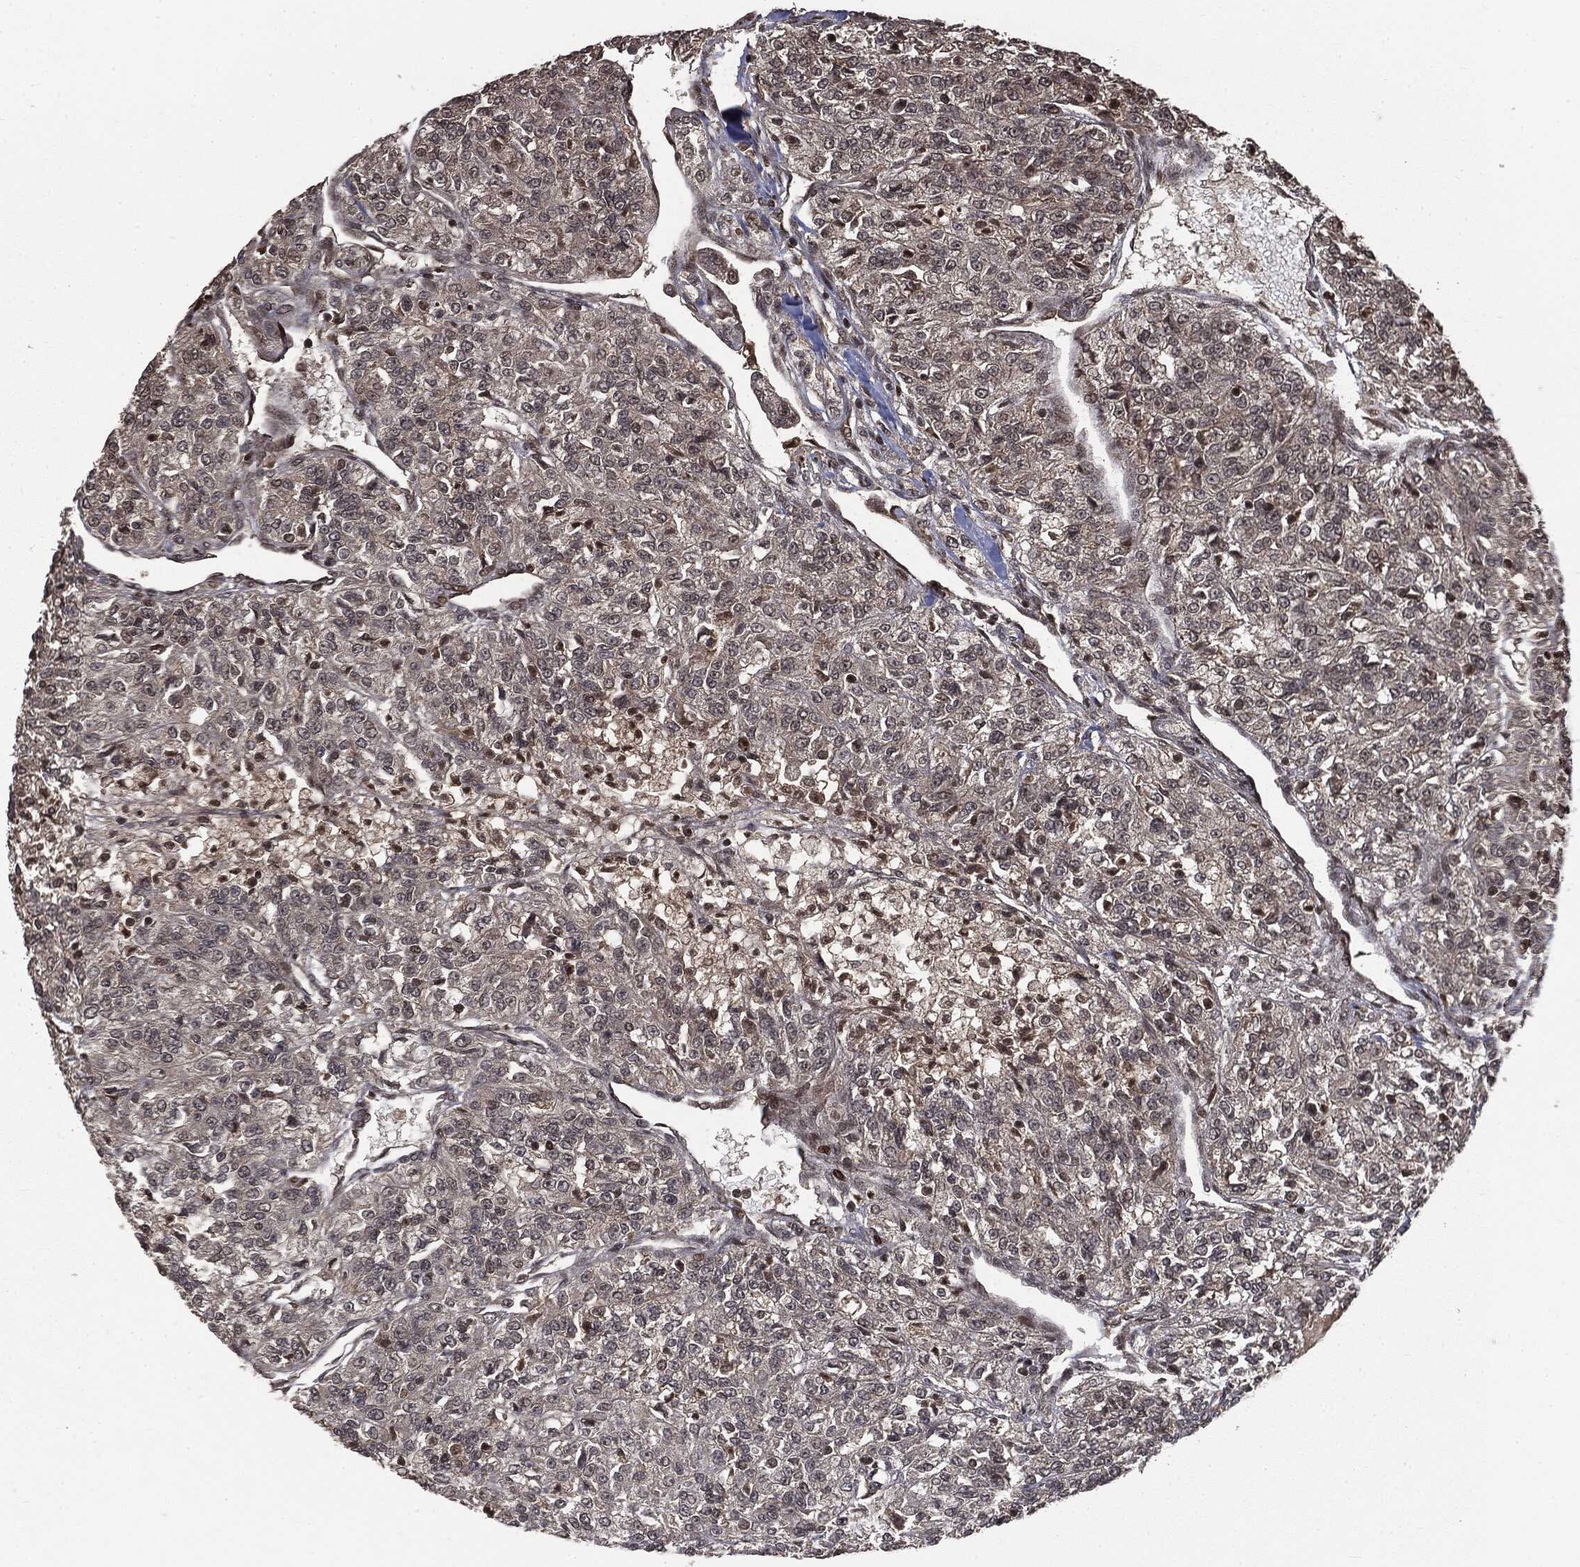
{"staining": {"intensity": "negative", "quantity": "none", "location": "none"}, "tissue": "renal cancer", "cell_type": "Tumor cells", "image_type": "cancer", "snomed": [{"axis": "morphology", "description": "Adenocarcinoma, NOS"}, {"axis": "topography", "description": "Kidney"}], "caption": "DAB immunohistochemical staining of adenocarcinoma (renal) exhibits no significant staining in tumor cells.", "gene": "CTDP1", "patient": {"sex": "female", "age": 63}}